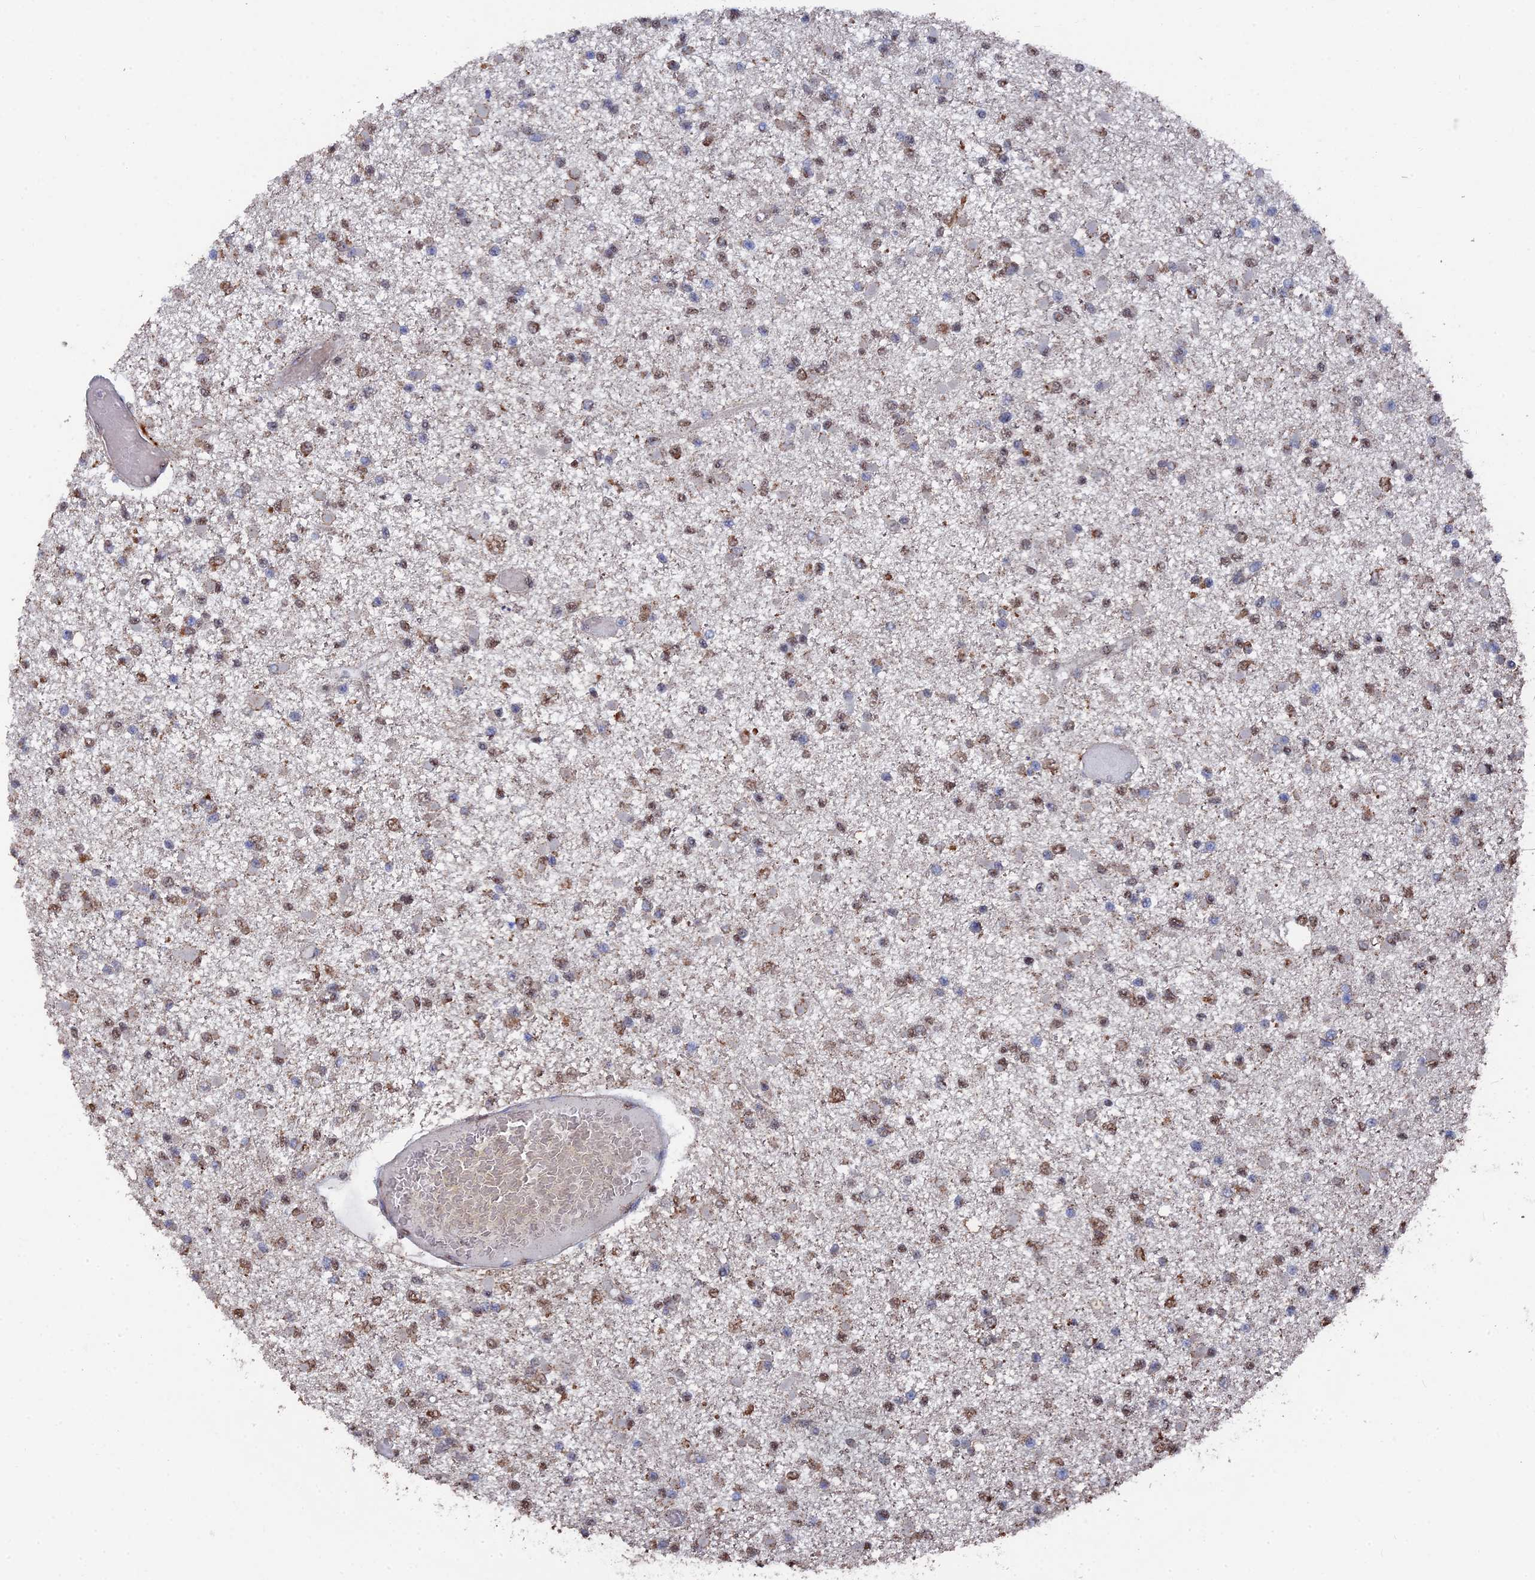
{"staining": {"intensity": "moderate", "quantity": "25%-75%", "location": "nuclear"}, "tissue": "glioma", "cell_type": "Tumor cells", "image_type": "cancer", "snomed": [{"axis": "morphology", "description": "Glioma, malignant, Low grade"}, {"axis": "topography", "description": "Brain"}], "caption": "The image exhibits a brown stain indicating the presence of a protein in the nuclear of tumor cells in low-grade glioma (malignant).", "gene": "SMG9", "patient": {"sex": "female", "age": 22}}